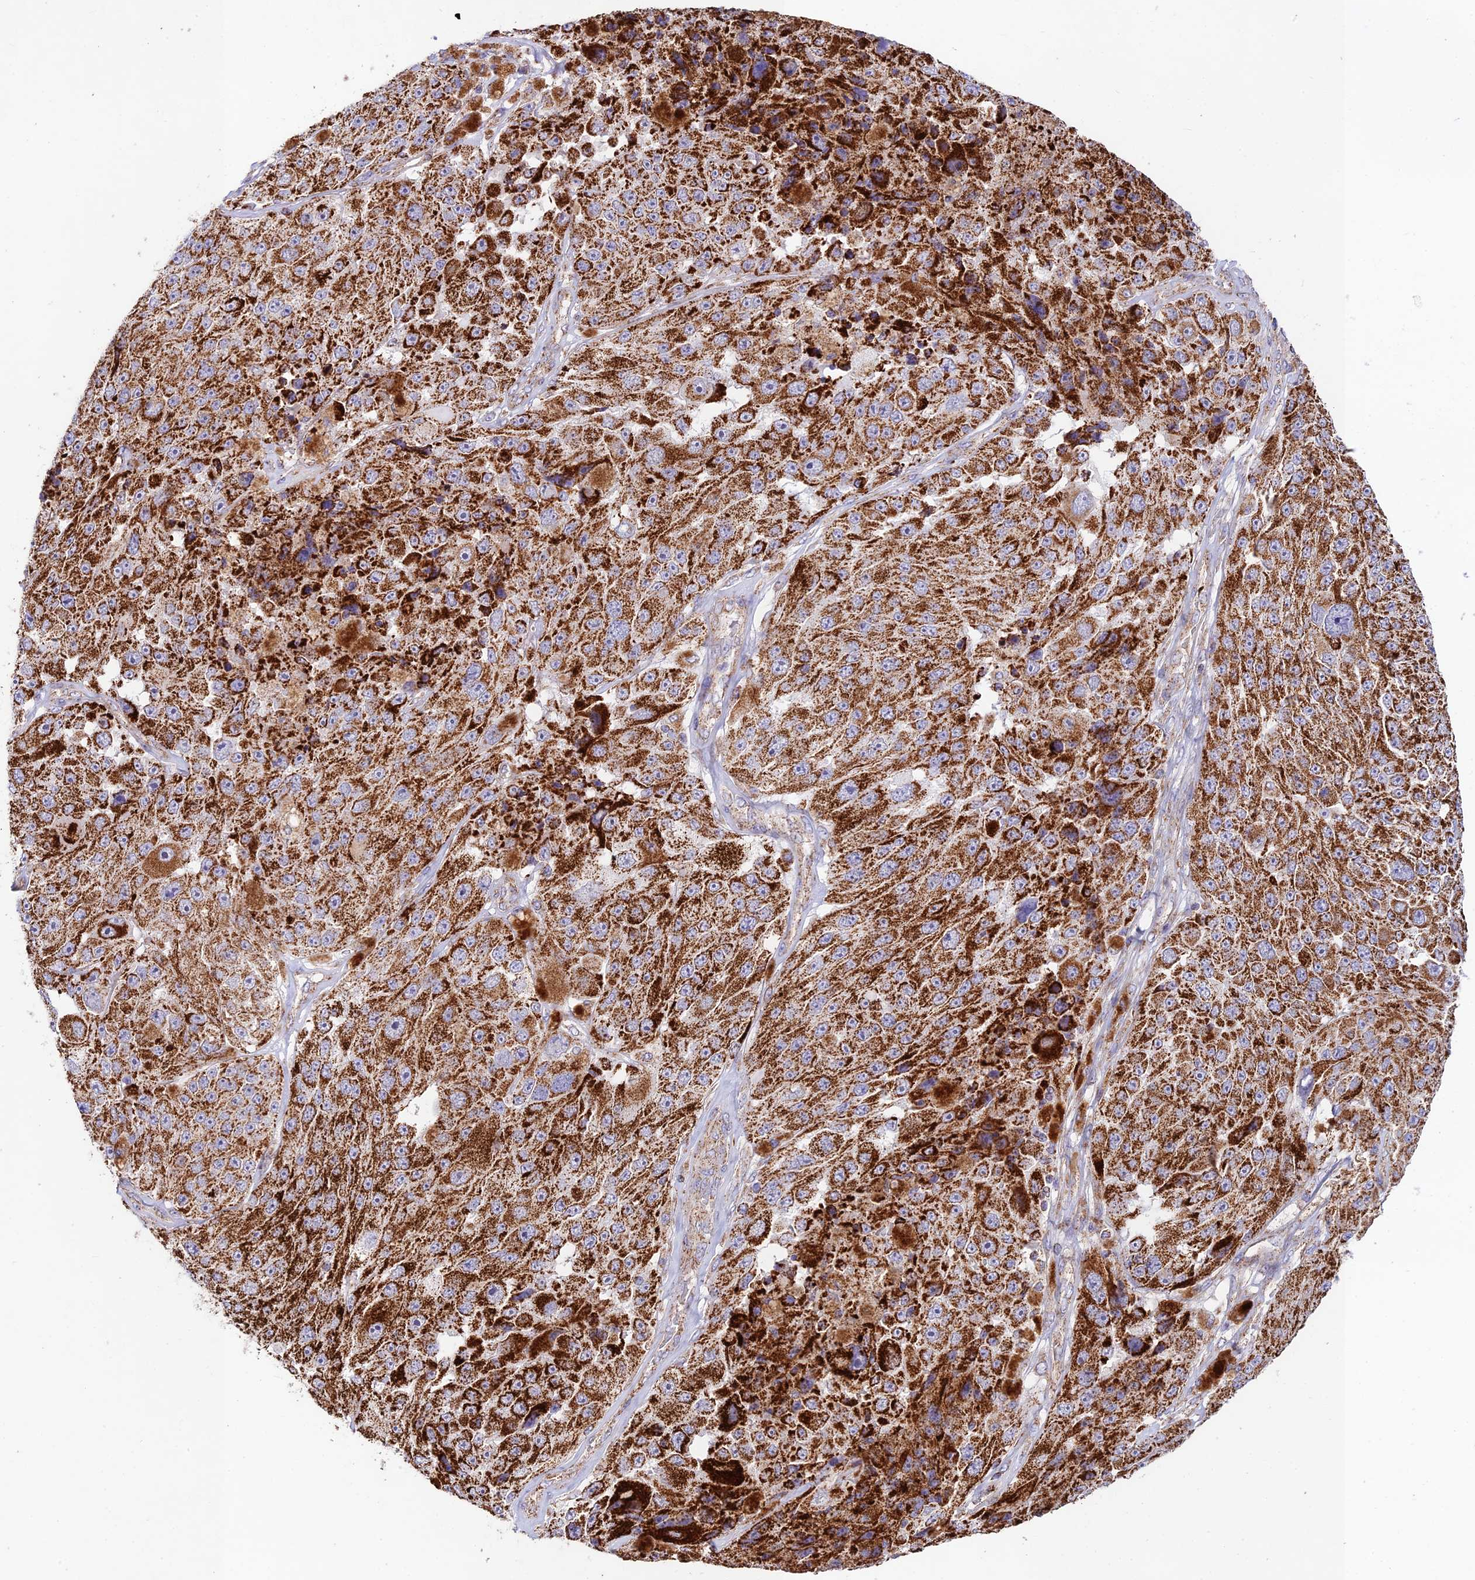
{"staining": {"intensity": "strong", "quantity": ">75%", "location": "cytoplasmic/membranous"}, "tissue": "melanoma", "cell_type": "Tumor cells", "image_type": "cancer", "snomed": [{"axis": "morphology", "description": "Malignant melanoma, Metastatic site"}, {"axis": "topography", "description": "Lymph node"}], "caption": "This is a micrograph of immunohistochemistry staining of melanoma, which shows strong expression in the cytoplasmic/membranous of tumor cells.", "gene": "KHDC3L", "patient": {"sex": "male", "age": 62}}